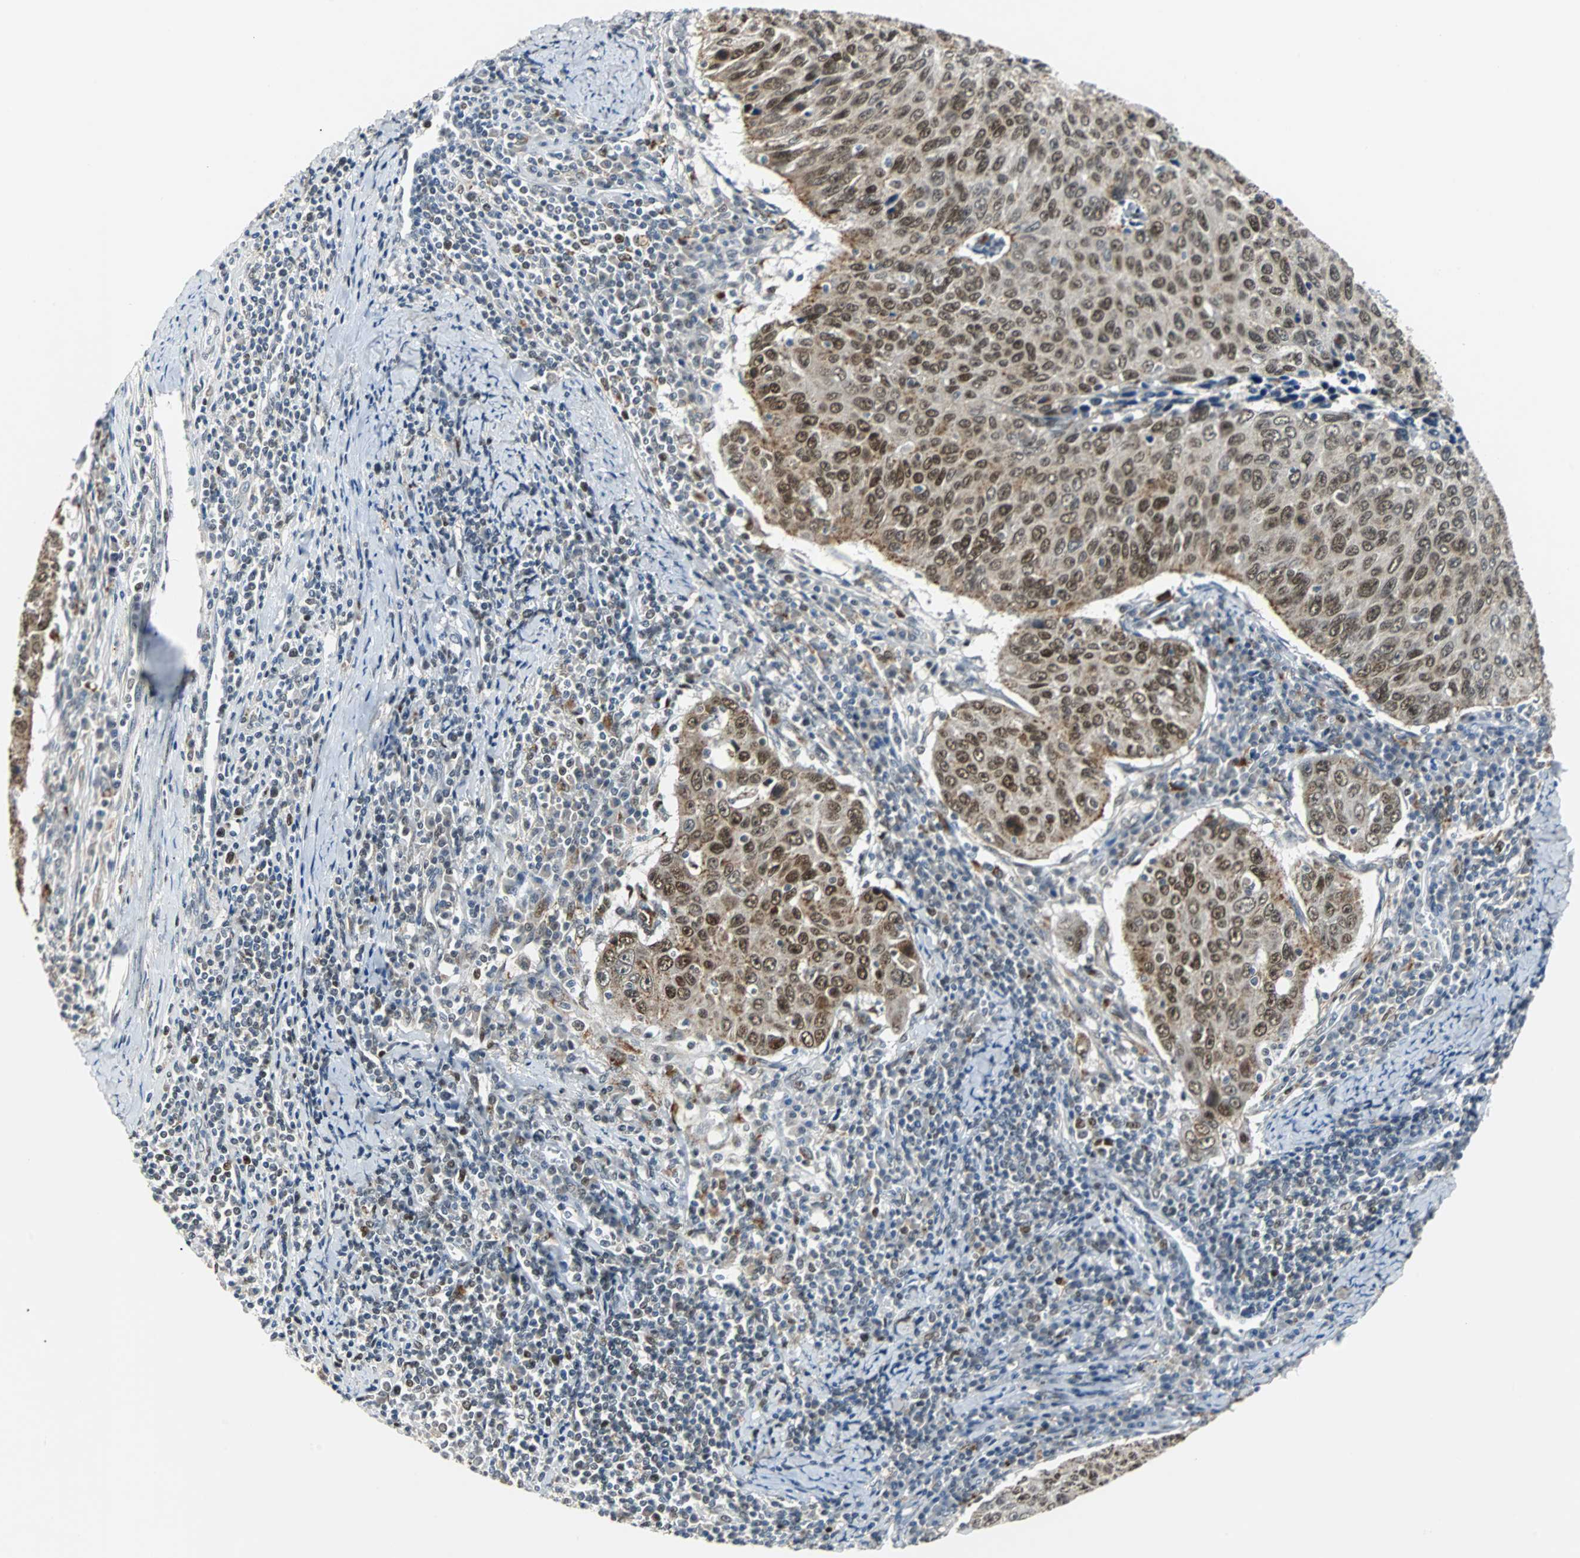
{"staining": {"intensity": "moderate", "quantity": ">75%", "location": "cytoplasmic/membranous,nuclear"}, "tissue": "cervical cancer", "cell_type": "Tumor cells", "image_type": "cancer", "snomed": [{"axis": "morphology", "description": "Squamous cell carcinoma, NOS"}, {"axis": "topography", "description": "Cervix"}], "caption": "Immunohistochemistry (IHC) of human cervical squamous cell carcinoma reveals medium levels of moderate cytoplasmic/membranous and nuclear staining in about >75% of tumor cells.", "gene": "HLX", "patient": {"sex": "female", "age": 53}}